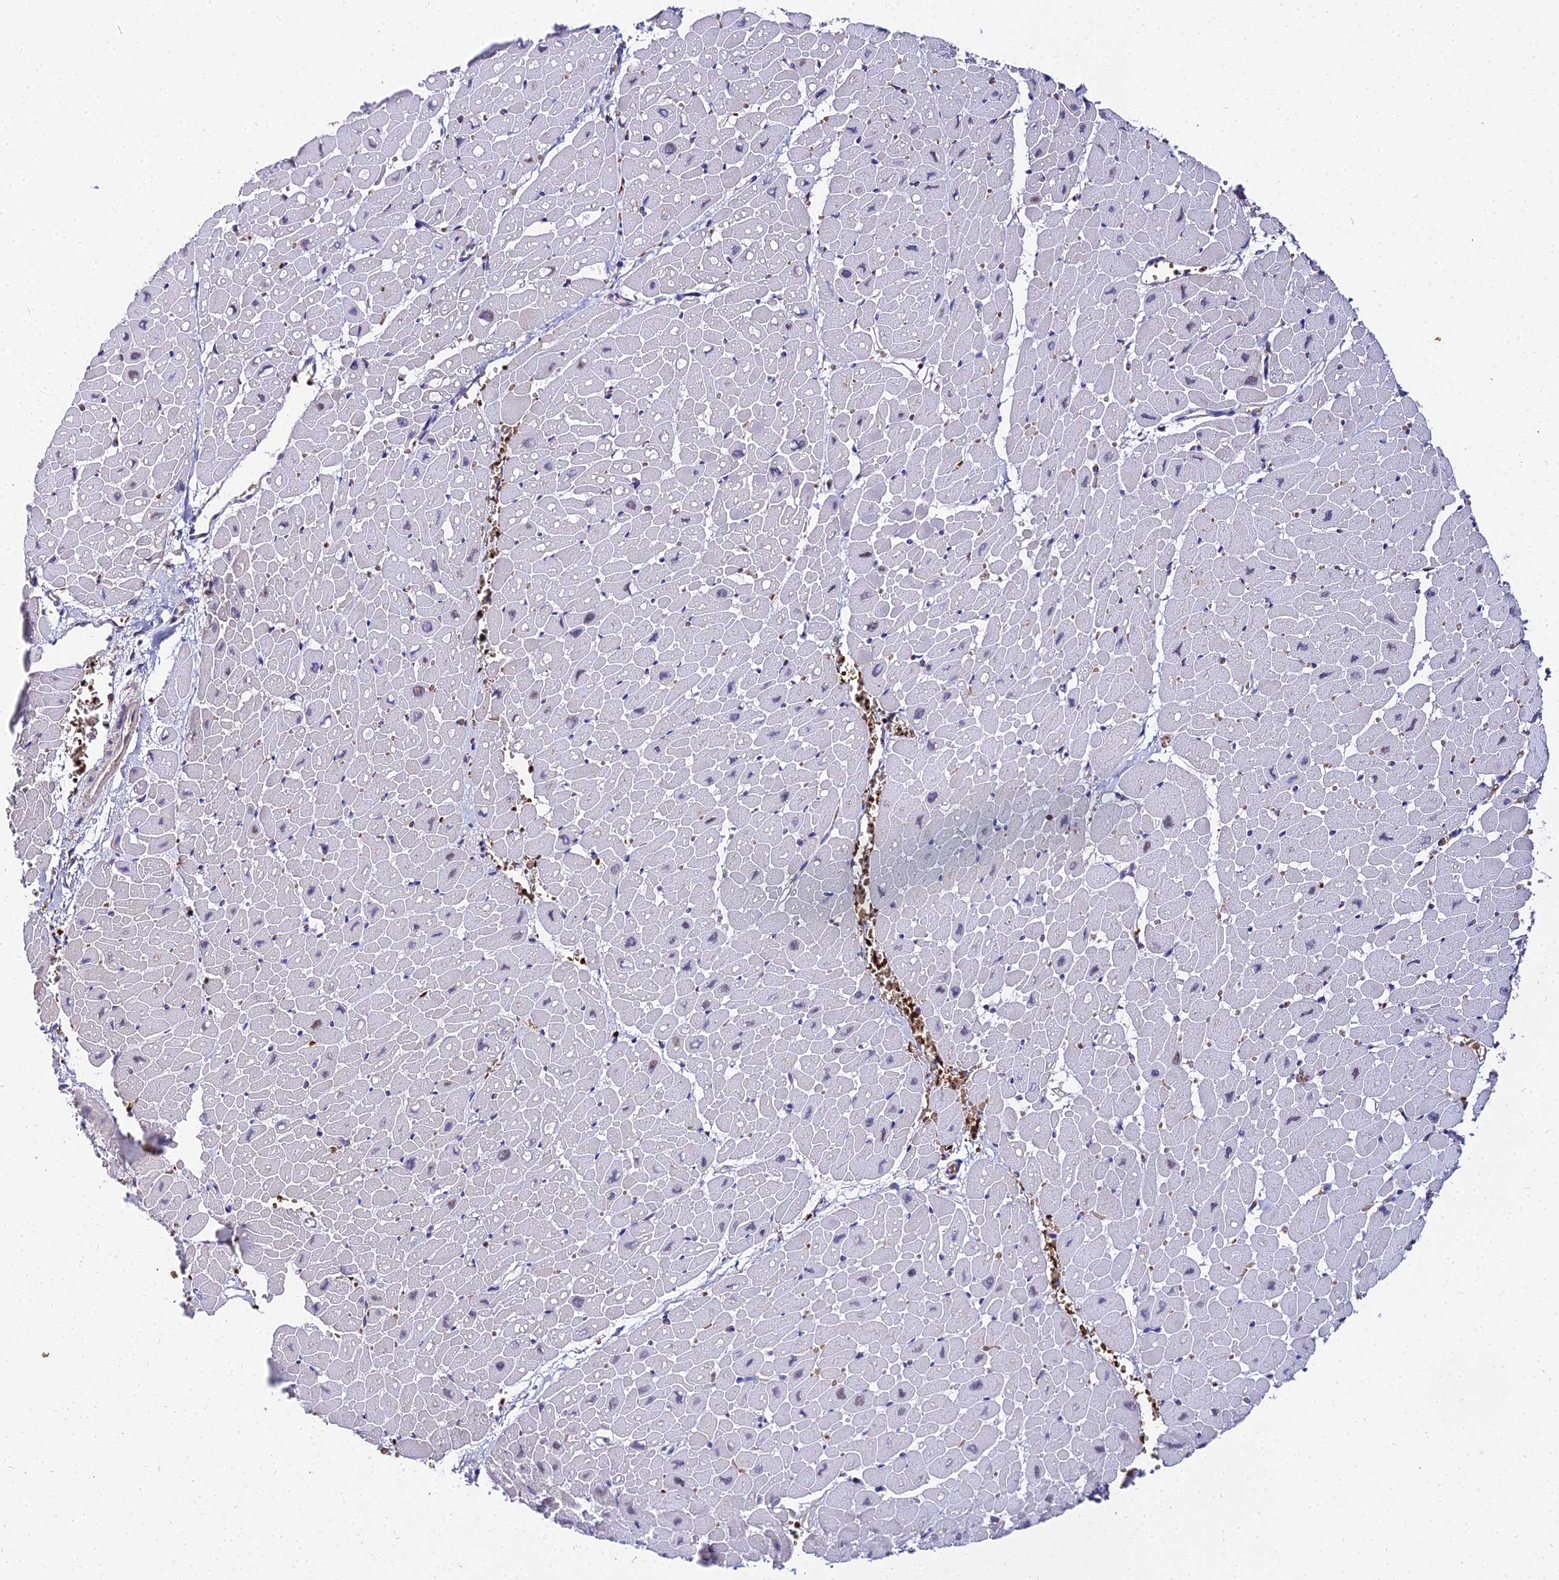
{"staining": {"intensity": "negative", "quantity": "none", "location": "none"}, "tissue": "heart muscle", "cell_type": "Cardiomyocytes", "image_type": "normal", "snomed": [{"axis": "morphology", "description": "Normal tissue, NOS"}, {"axis": "topography", "description": "Heart"}], "caption": "The immunohistochemistry micrograph has no significant expression in cardiomyocytes of heart muscle. (DAB immunohistochemistry (IHC), high magnification).", "gene": "BCL9", "patient": {"sex": "male", "age": 45}}